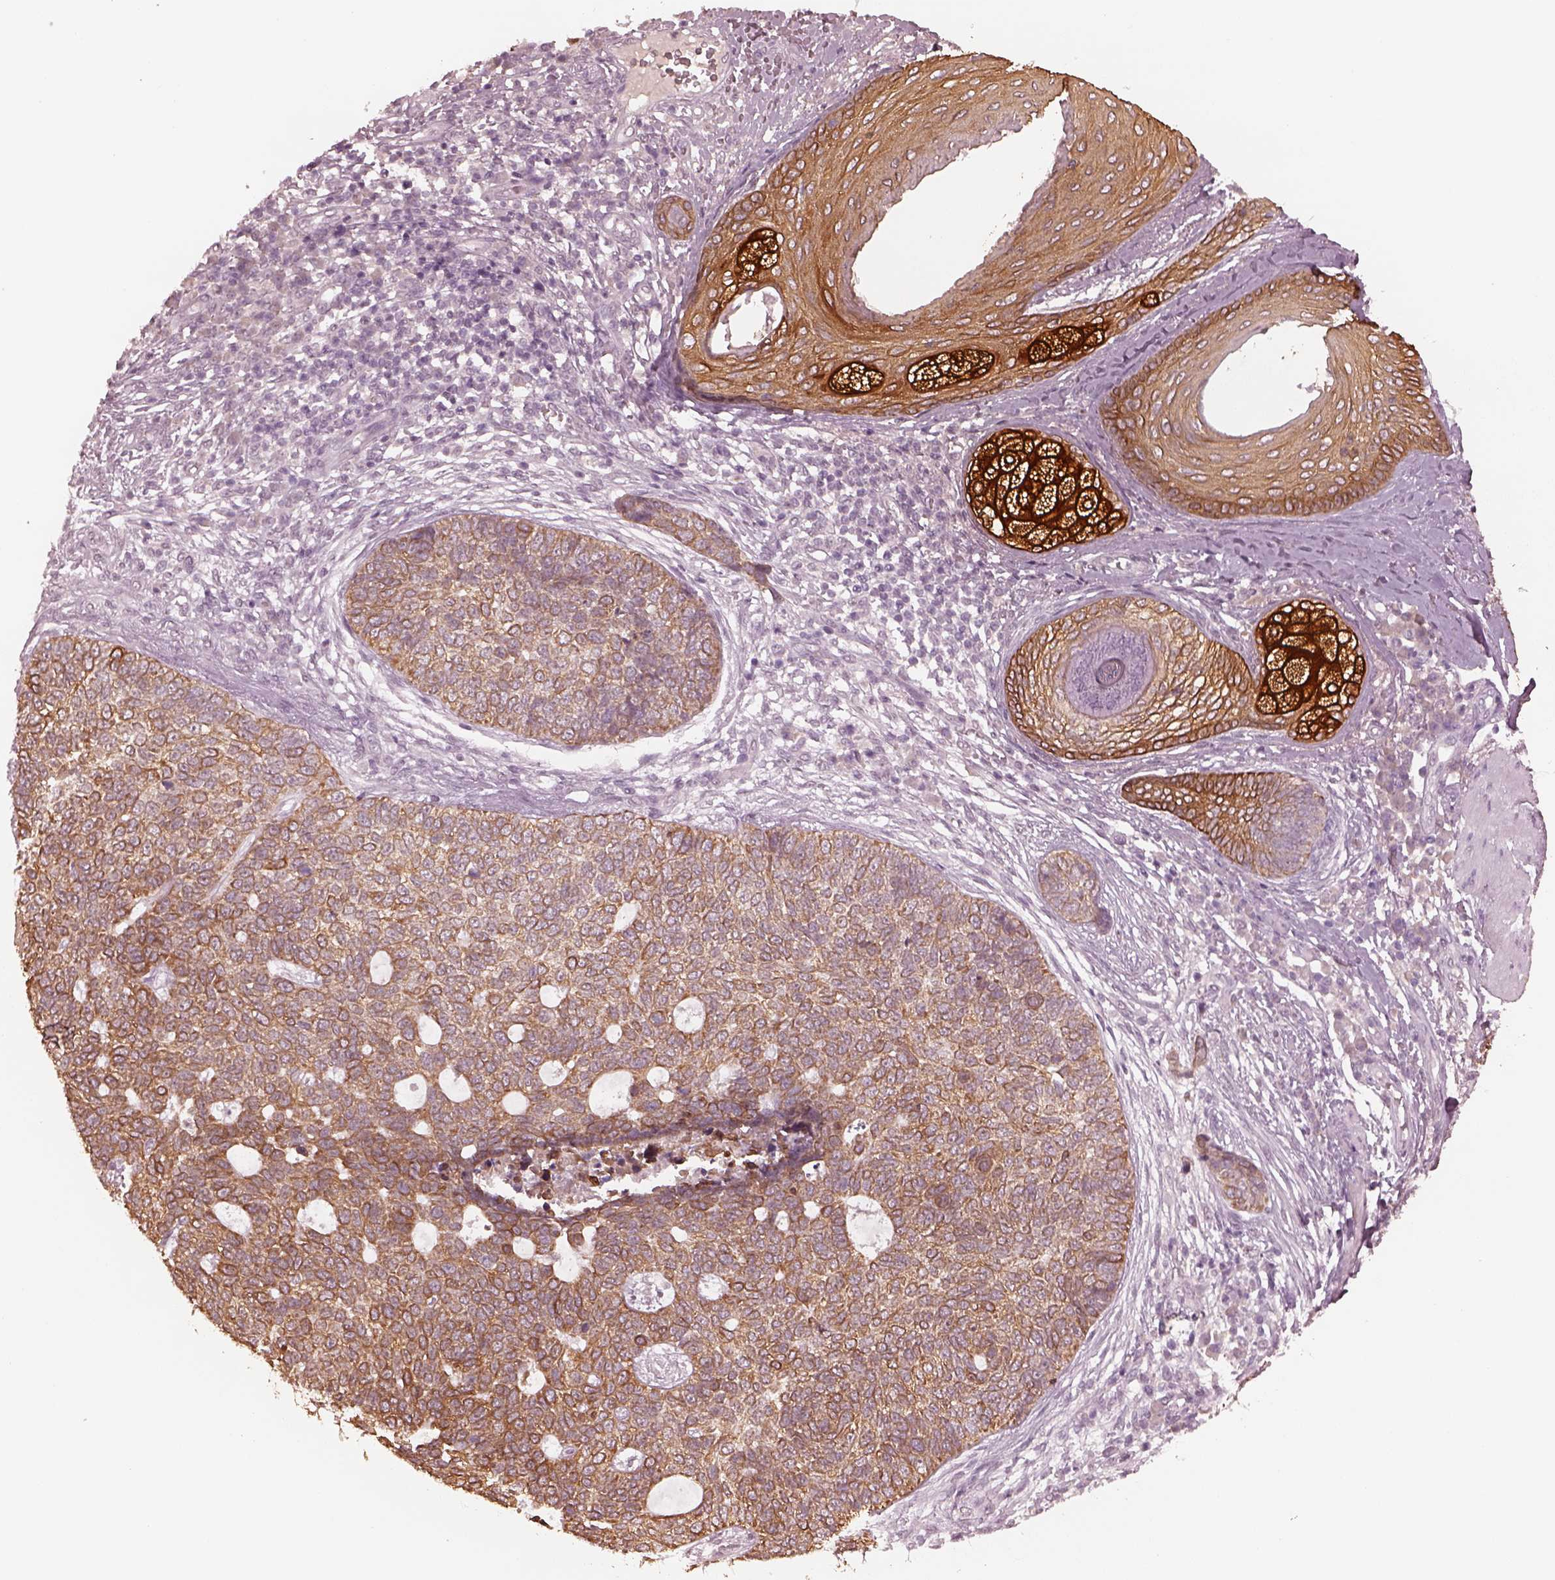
{"staining": {"intensity": "strong", "quantity": ">75%", "location": "cytoplasmic/membranous"}, "tissue": "skin cancer", "cell_type": "Tumor cells", "image_type": "cancer", "snomed": [{"axis": "morphology", "description": "Basal cell carcinoma"}, {"axis": "topography", "description": "Skin"}], "caption": "IHC (DAB (3,3'-diaminobenzidine)) staining of skin cancer shows strong cytoplasmic/membranous protein expression in about >75% of tumor cells.", "gene": "KRT79", "patient": {"sex": "female", "age": 69}}